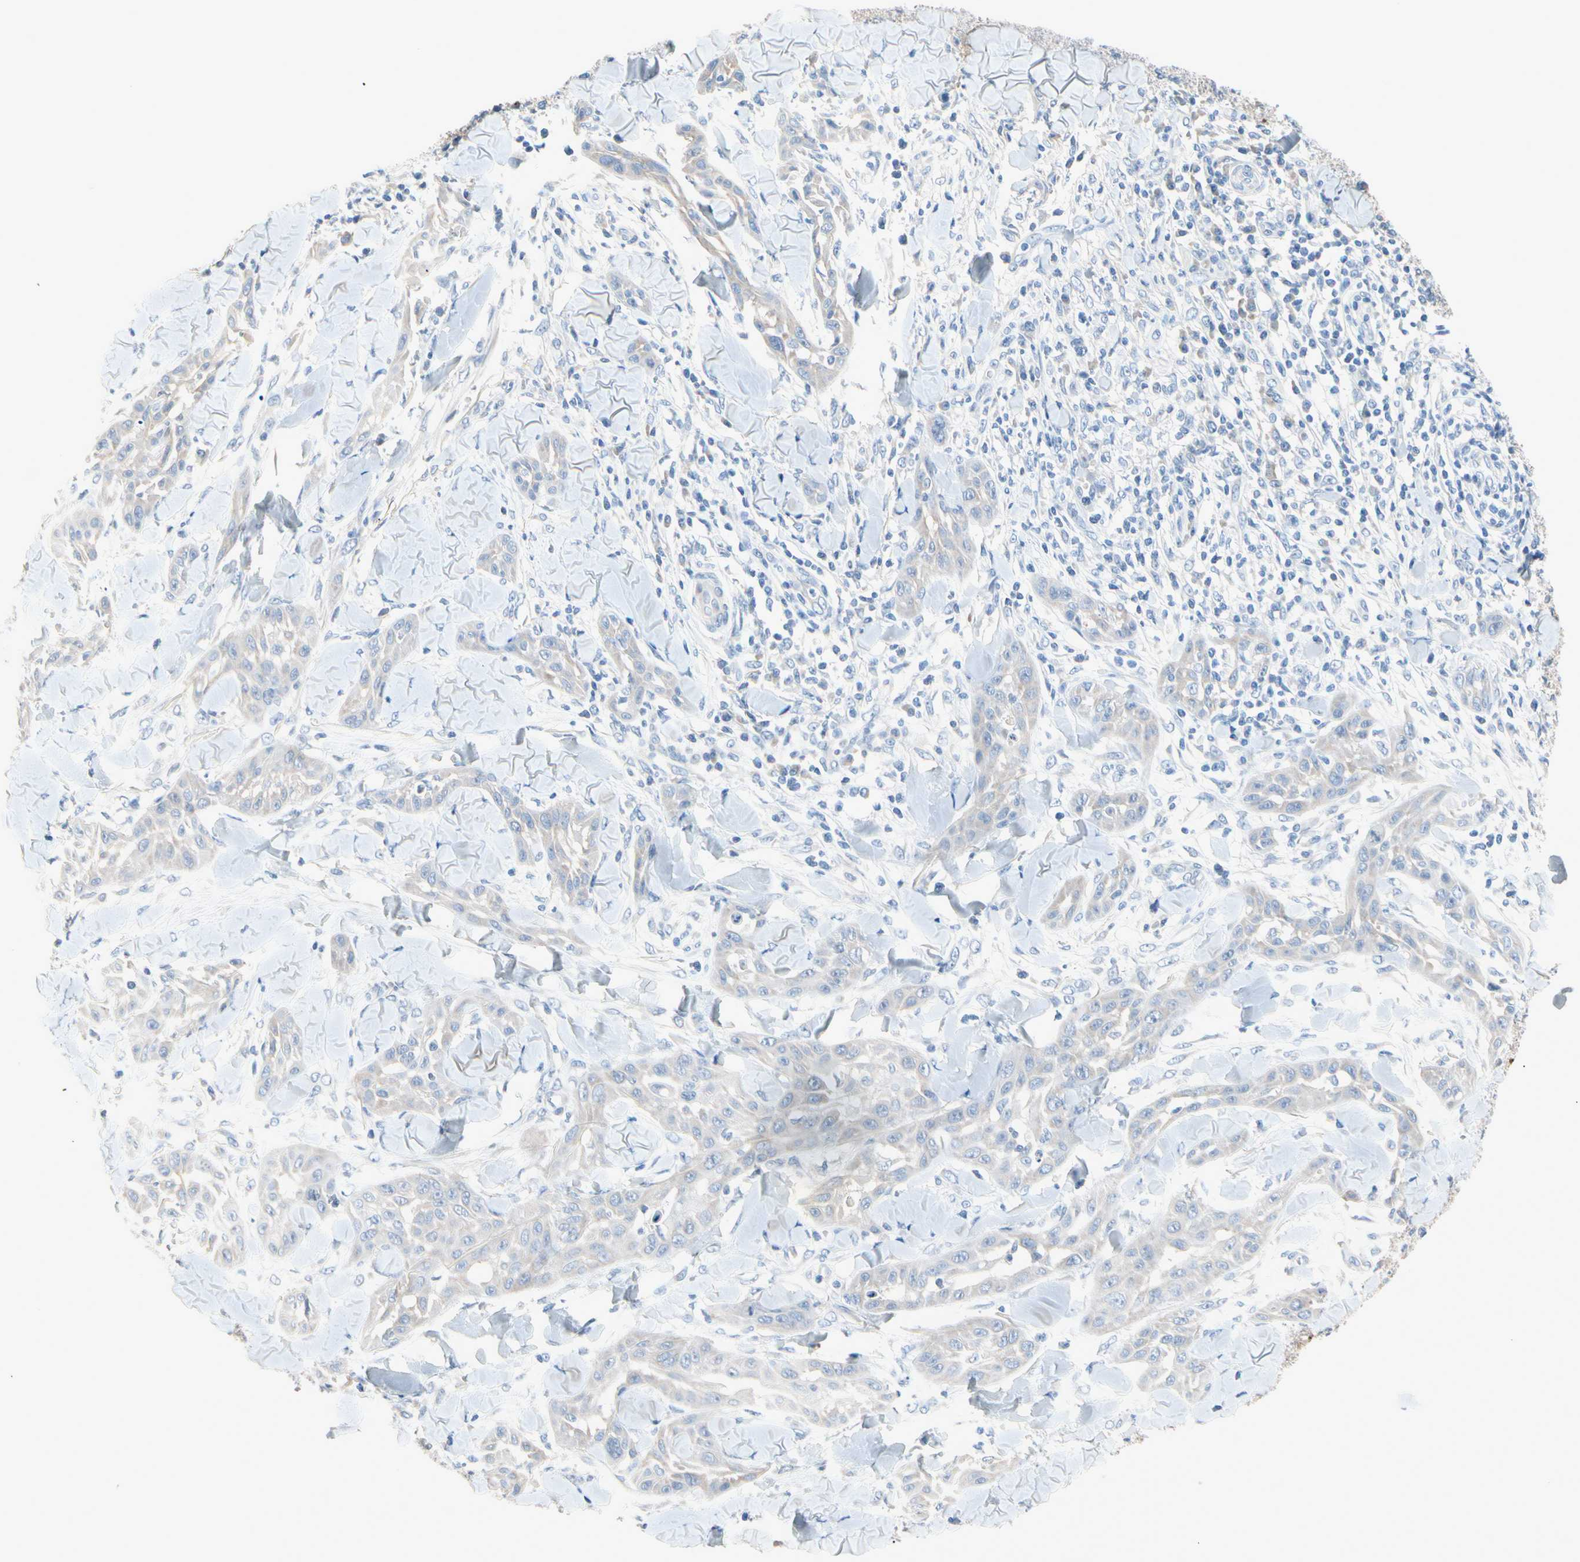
{"staining": {"intensity": "weak", "quantity": "<25%", "location": "cytoplasmic/membranous"}, "tissue": "skin cancer", "cell_type": "Tumor cells", "image_type": "cancer", "snomed": [{"axis": "morphology", "description": "Squamous cell carcinoma, NOS"}, {"axis": "topography", "description": "Skin"}], "caption": "The image displays no significant staining in tumor cells of skin cancer. Nuclei are stained in blue.", "gene": "MARK1", "patient": {"sex": "male", "age": 24}}